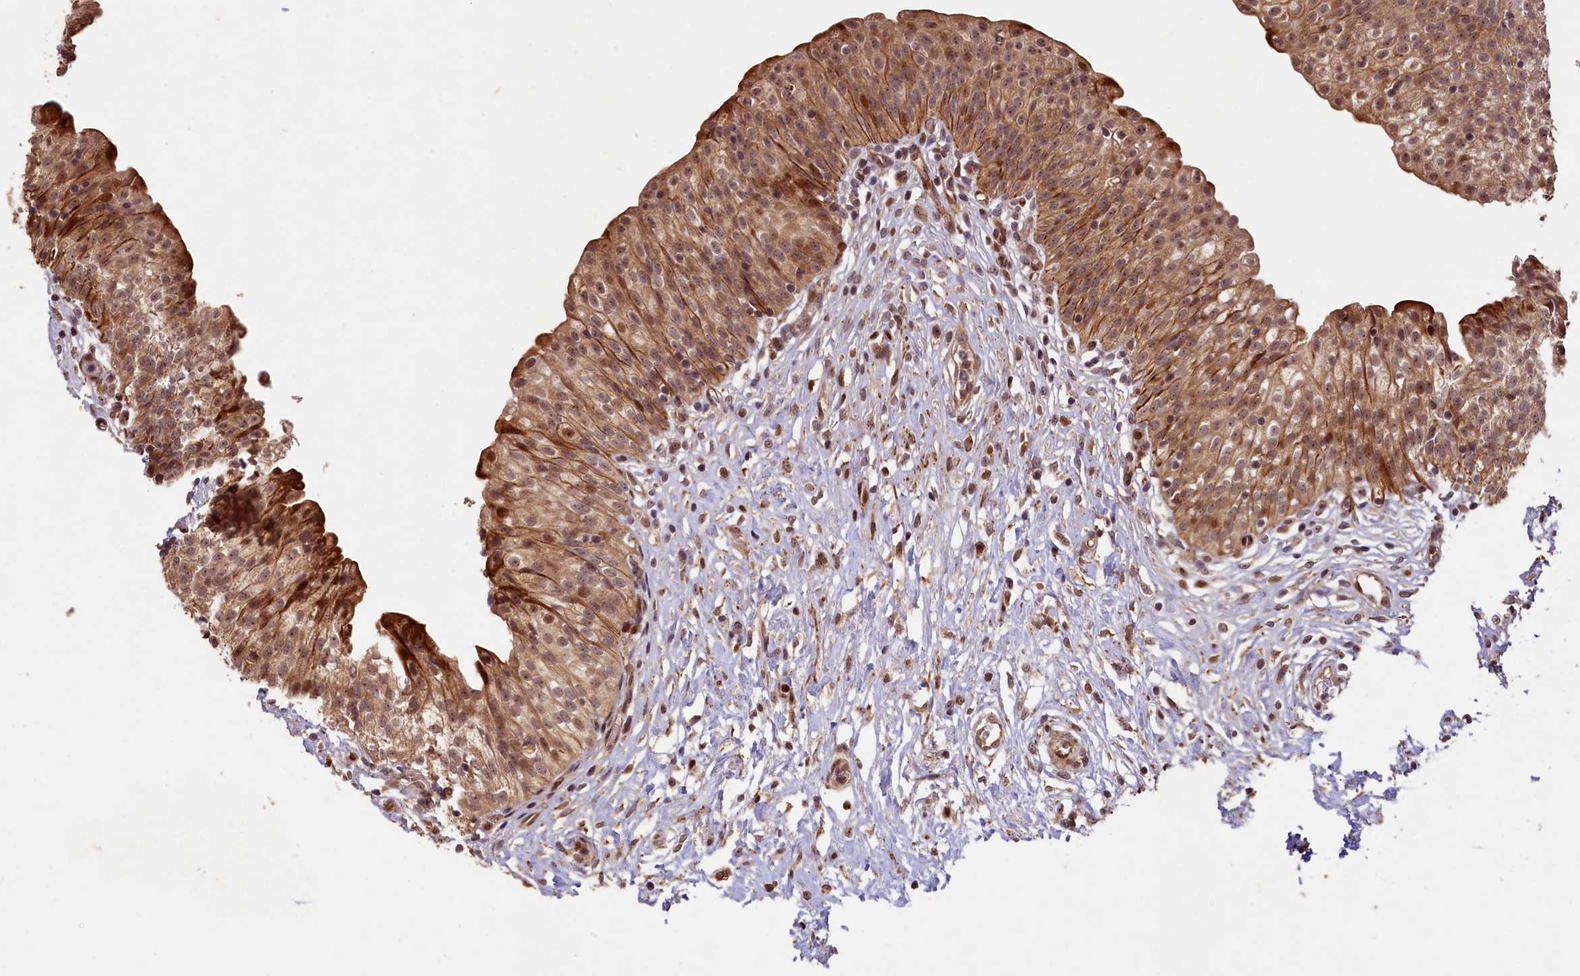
{"staining": {"intensity": "moderate", "quantity": ">75%", "location": "cytoplasmic/membranous,nuclear"}, "tissue": "urinary bladder", "cell_type": "Urothelial cells", "image_type": "normal", "snomed": [{"axis": "morphology", "description": "Normal tissue, NOS"}, {"axis": "topography", "description": "Urinary bladder"}], "caption": "A high-resolution micrograph shows IHC staining of normal urinary bladder, which displays moderate cytoplasmic/membranous,nuclear positivity in about >75% of urothelial cells.", "gene": "SHPRH", "patient": {"sex": "male", "age": 55}}